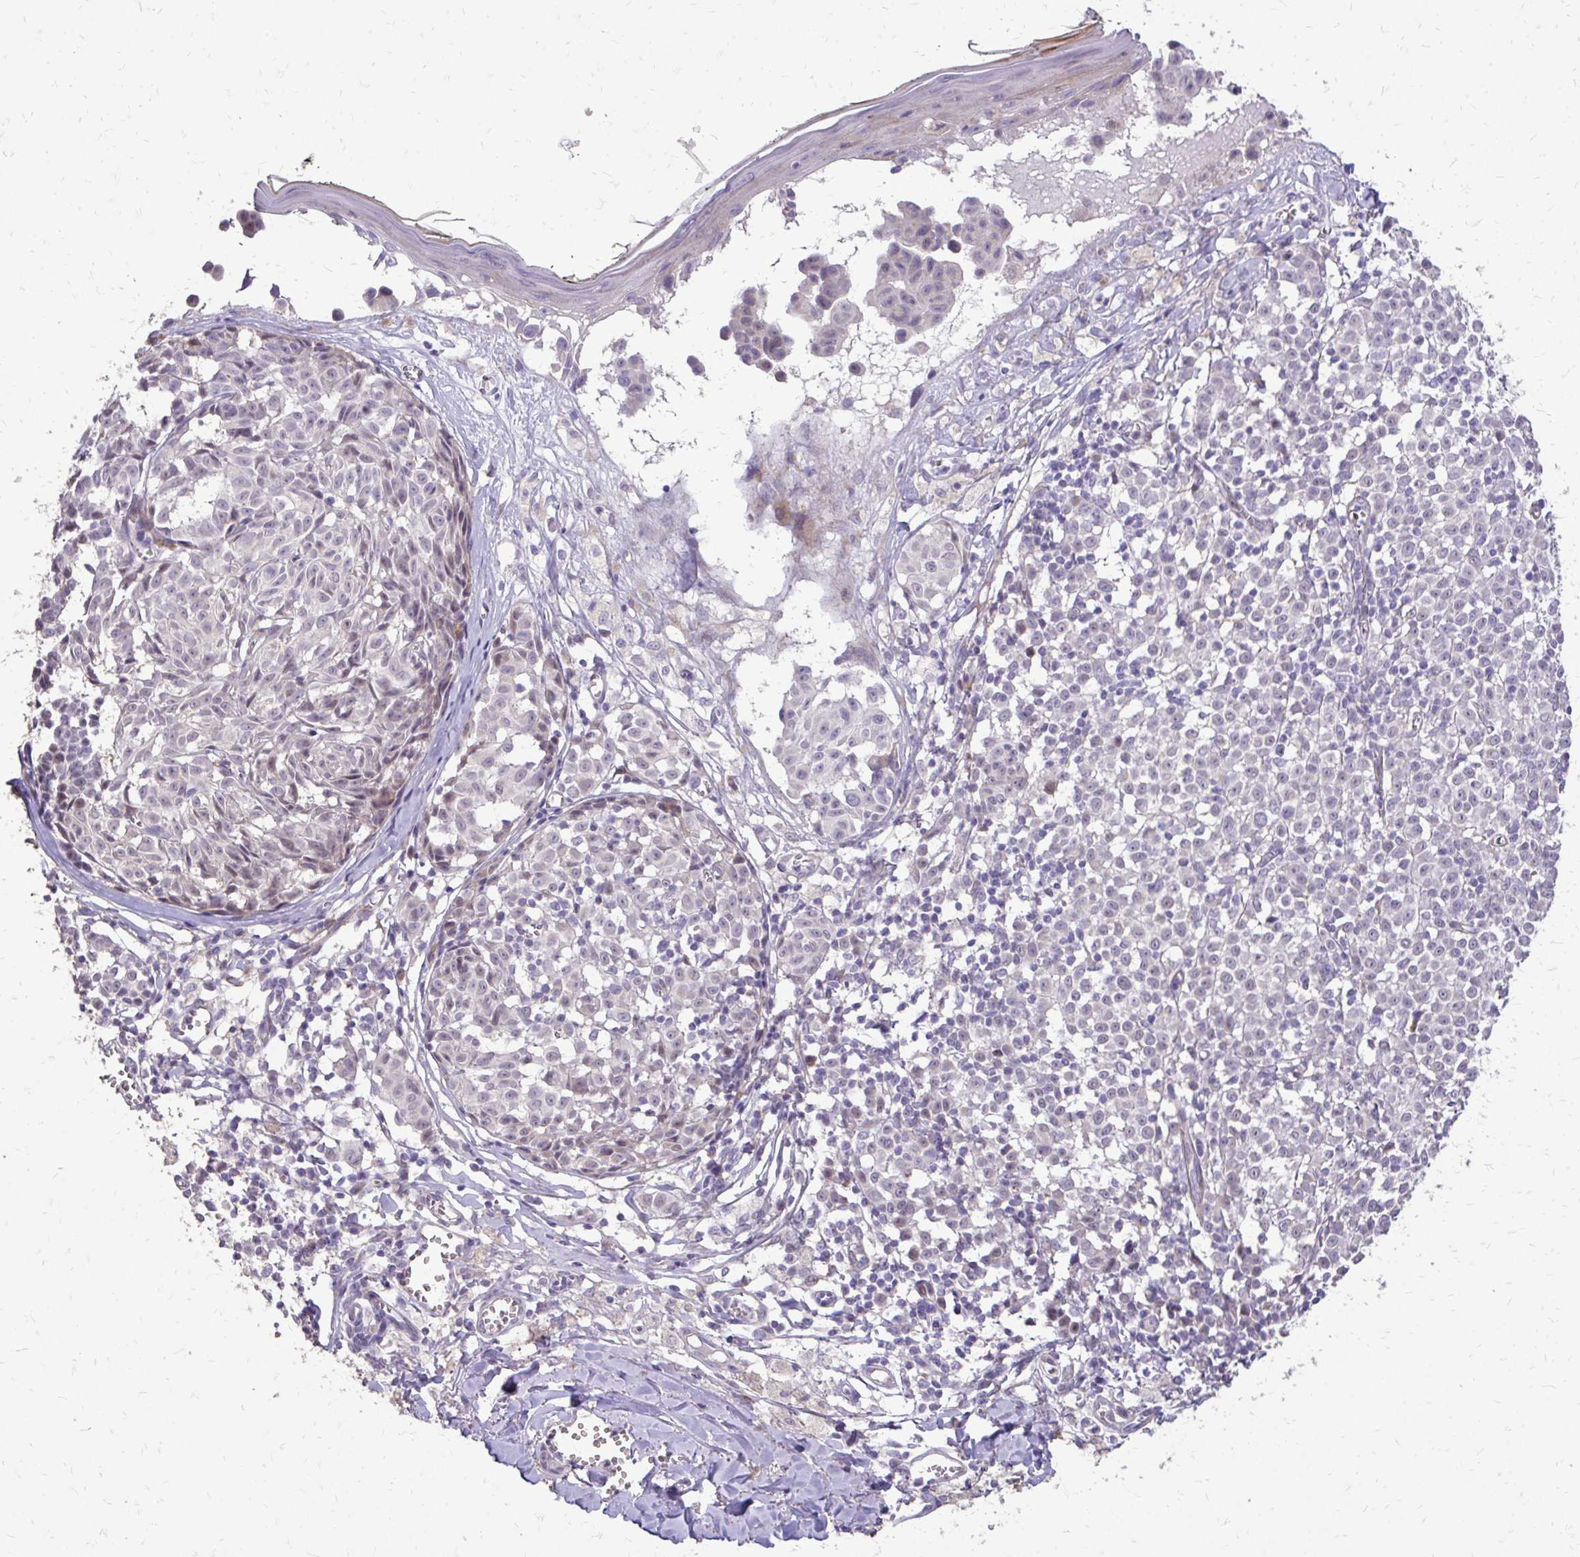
{"staining": {"intensity": "negative", "quantity": "none", "location": "none"}, "tissue": "melanoma", "cell_type": "Tumor cells", "image_type": "cancer", "snomed": [{"axis": "morphology", "description": "Malignant melanoma, NOS"}, {"axis": "topography", "description": "Skin"}], "caption": "This is a image of immunohistochemistry staining of melanoma, which shows no positivity in tumor cells.", "gene": "MYORG", "patient": {"sex": "female", "age": 43}}